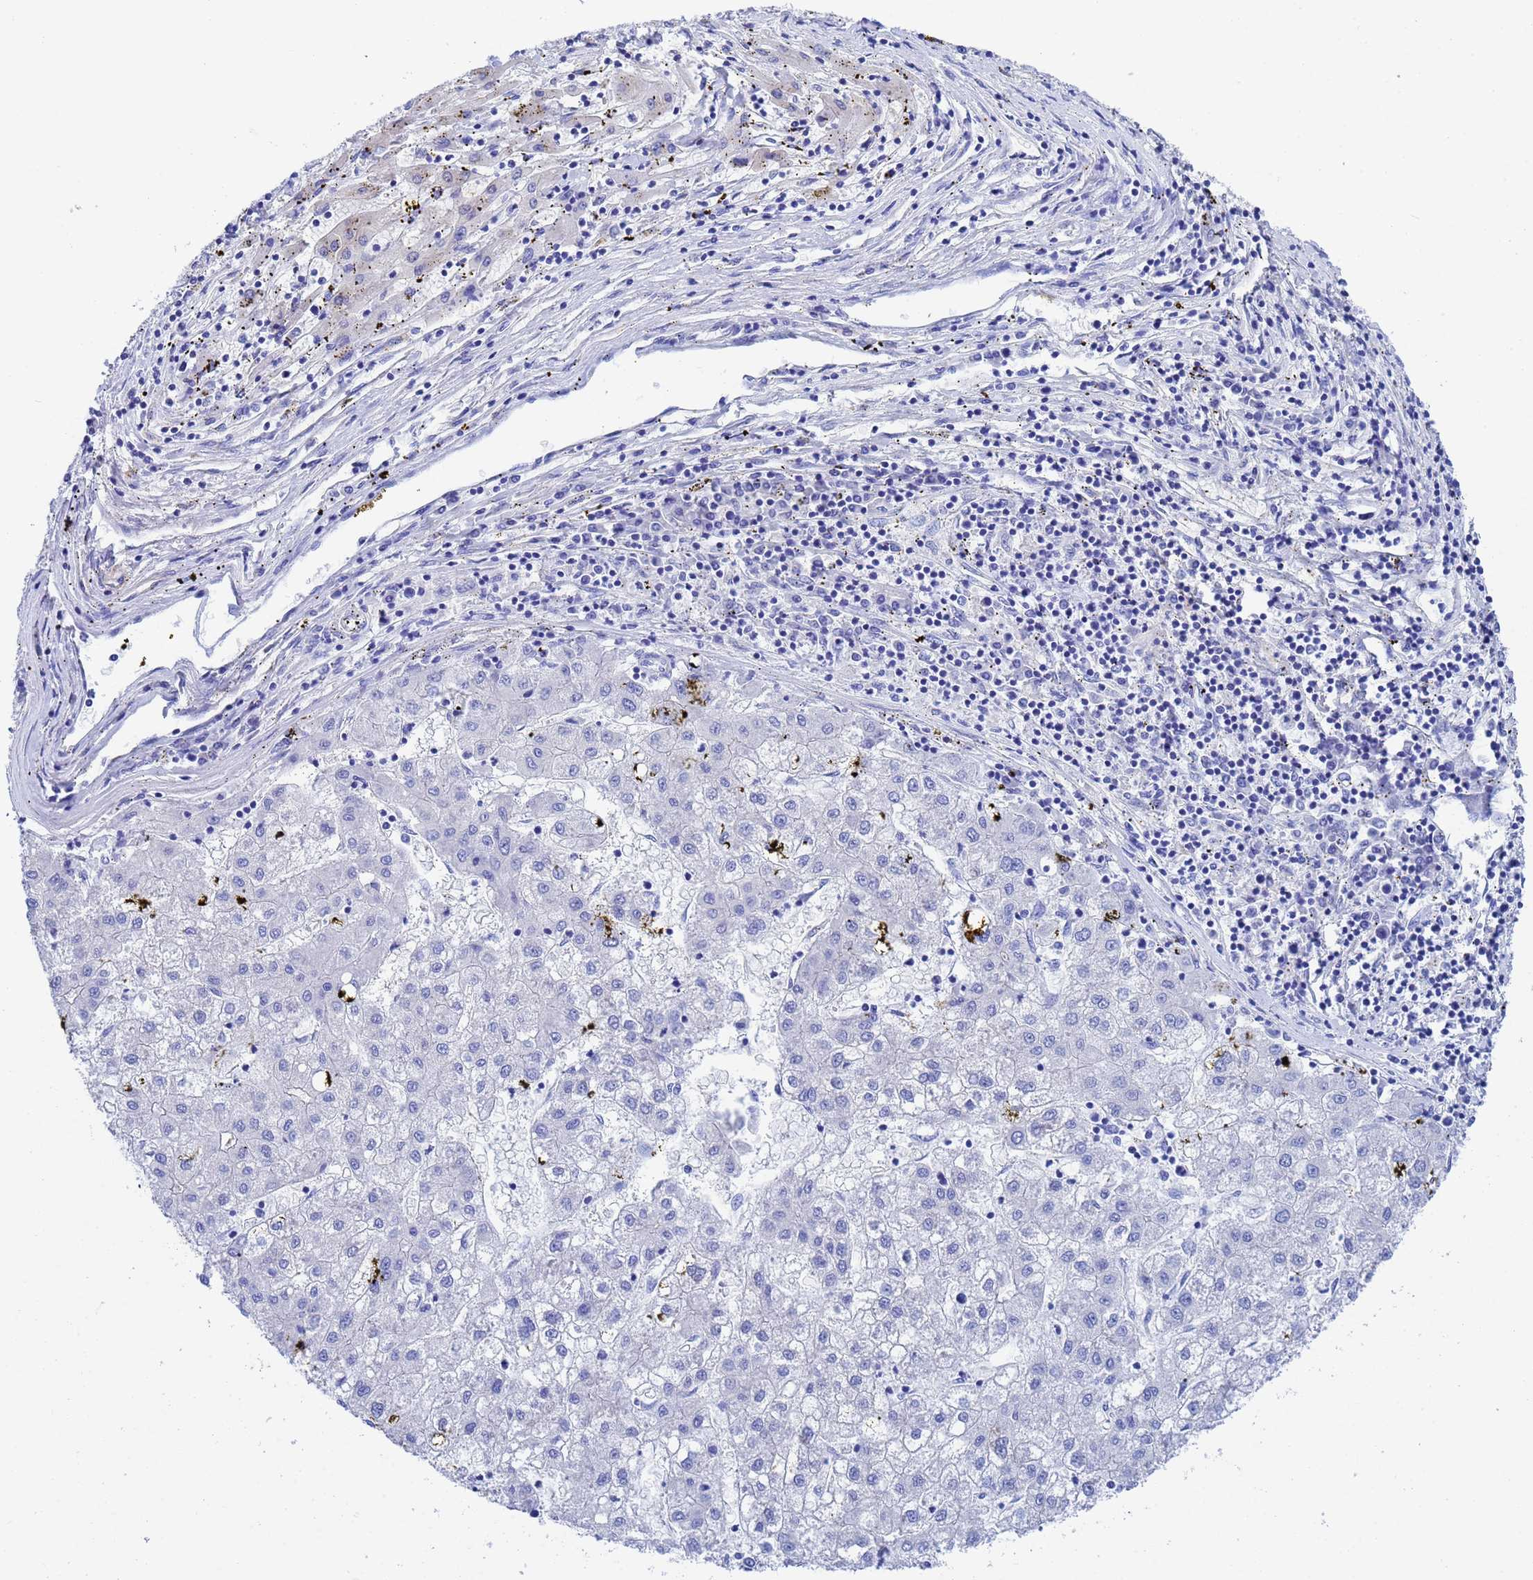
{"staining": {"intensity": "negative", "quantity": "none", "location": "none"}, "tissue": "liver cancer", "cell_type": "Tumor cells", "image_type": "cancer", "snomed": [{"axis": "morphology", "description": "Carcinoma, Hepatocellular, NOS"}, {"axis": "topography", "description": "Liver"}], "caption": "Tumor cells are negative for brown protein staining in liver cancer (hepatocellular carcinoma). Nuclei are stained in blue.", "gene": "CST4", "patient": {"sex": "male", "age": 72}}